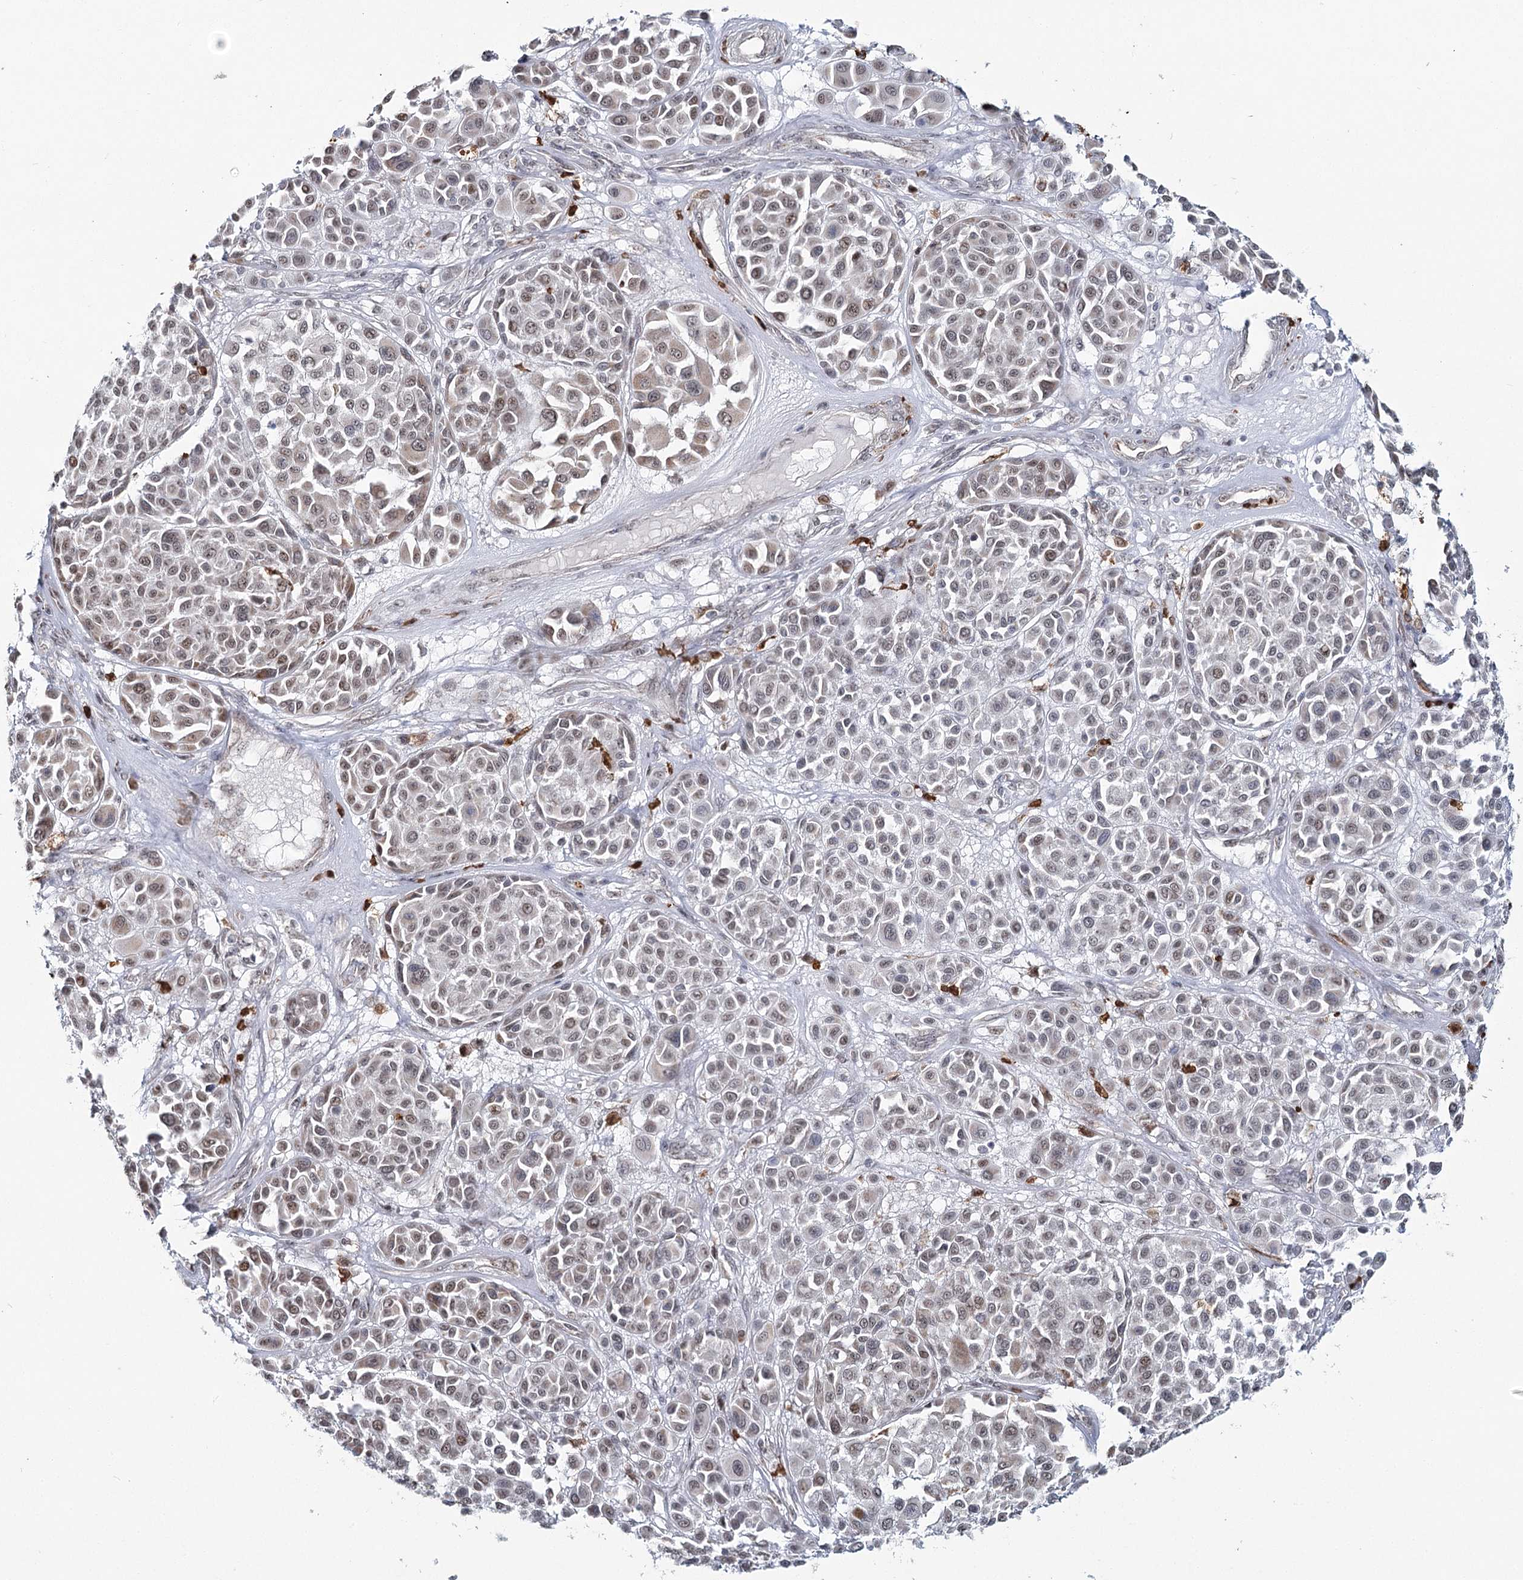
{"staining": {"intensity": "weak", "quantity": "25%-75%", "location": "nuclear"}, "tissue": "melanoma", "cell_type": "Tumor cells", "image_type": "cancer", "snomed": [{"axis": "morphology", "description": "Malignant melanoma, Metastatic site"}, {"axis": "topography", "description": "Soft tissue"}], "caption": "Human melanoma stained with a protein marker shows weak staining in tumor cells.", "gene": "ATAD1", "patient": {"sex": "male", "age": 41}}